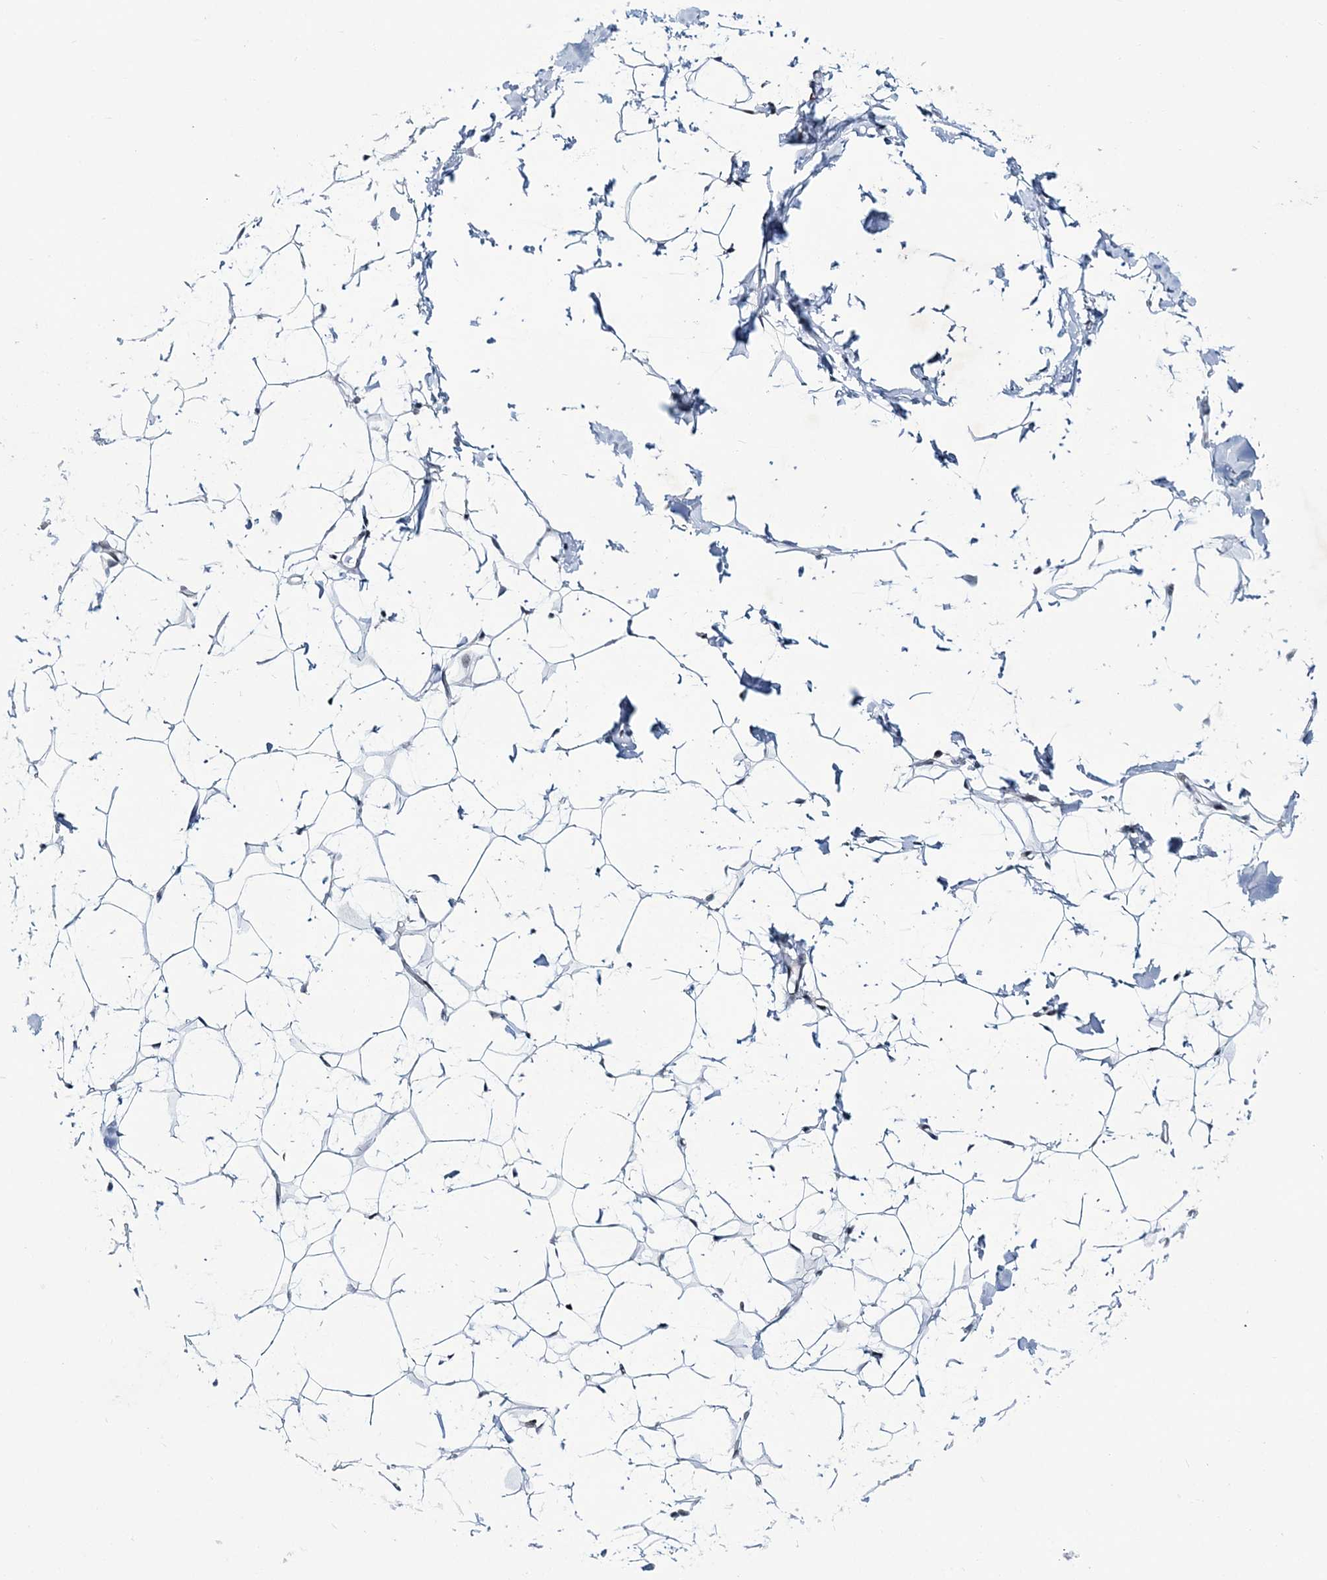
{"staining": {"intensity": "negative", "quantity": "none", "location": "none"}, "tissue": "adipose tissue", "cell_type": "Adipocytes", "image_type": "normal", "snomed": [{"axis": "morphology", "description": "Normal tissue, NOS"}, {"axis": "topography", "description": "Breast"}], "caption": "Immunohistochemistry (IHC) micrograph of normal adipose tissue: adipose tissue stained with DAB (3,3'-diaminobenzidine) demonstrates no significant protein expression in adipocytes.", "gene": "LRRFIP2", "patient": {"sex": "female", "age": 23}}